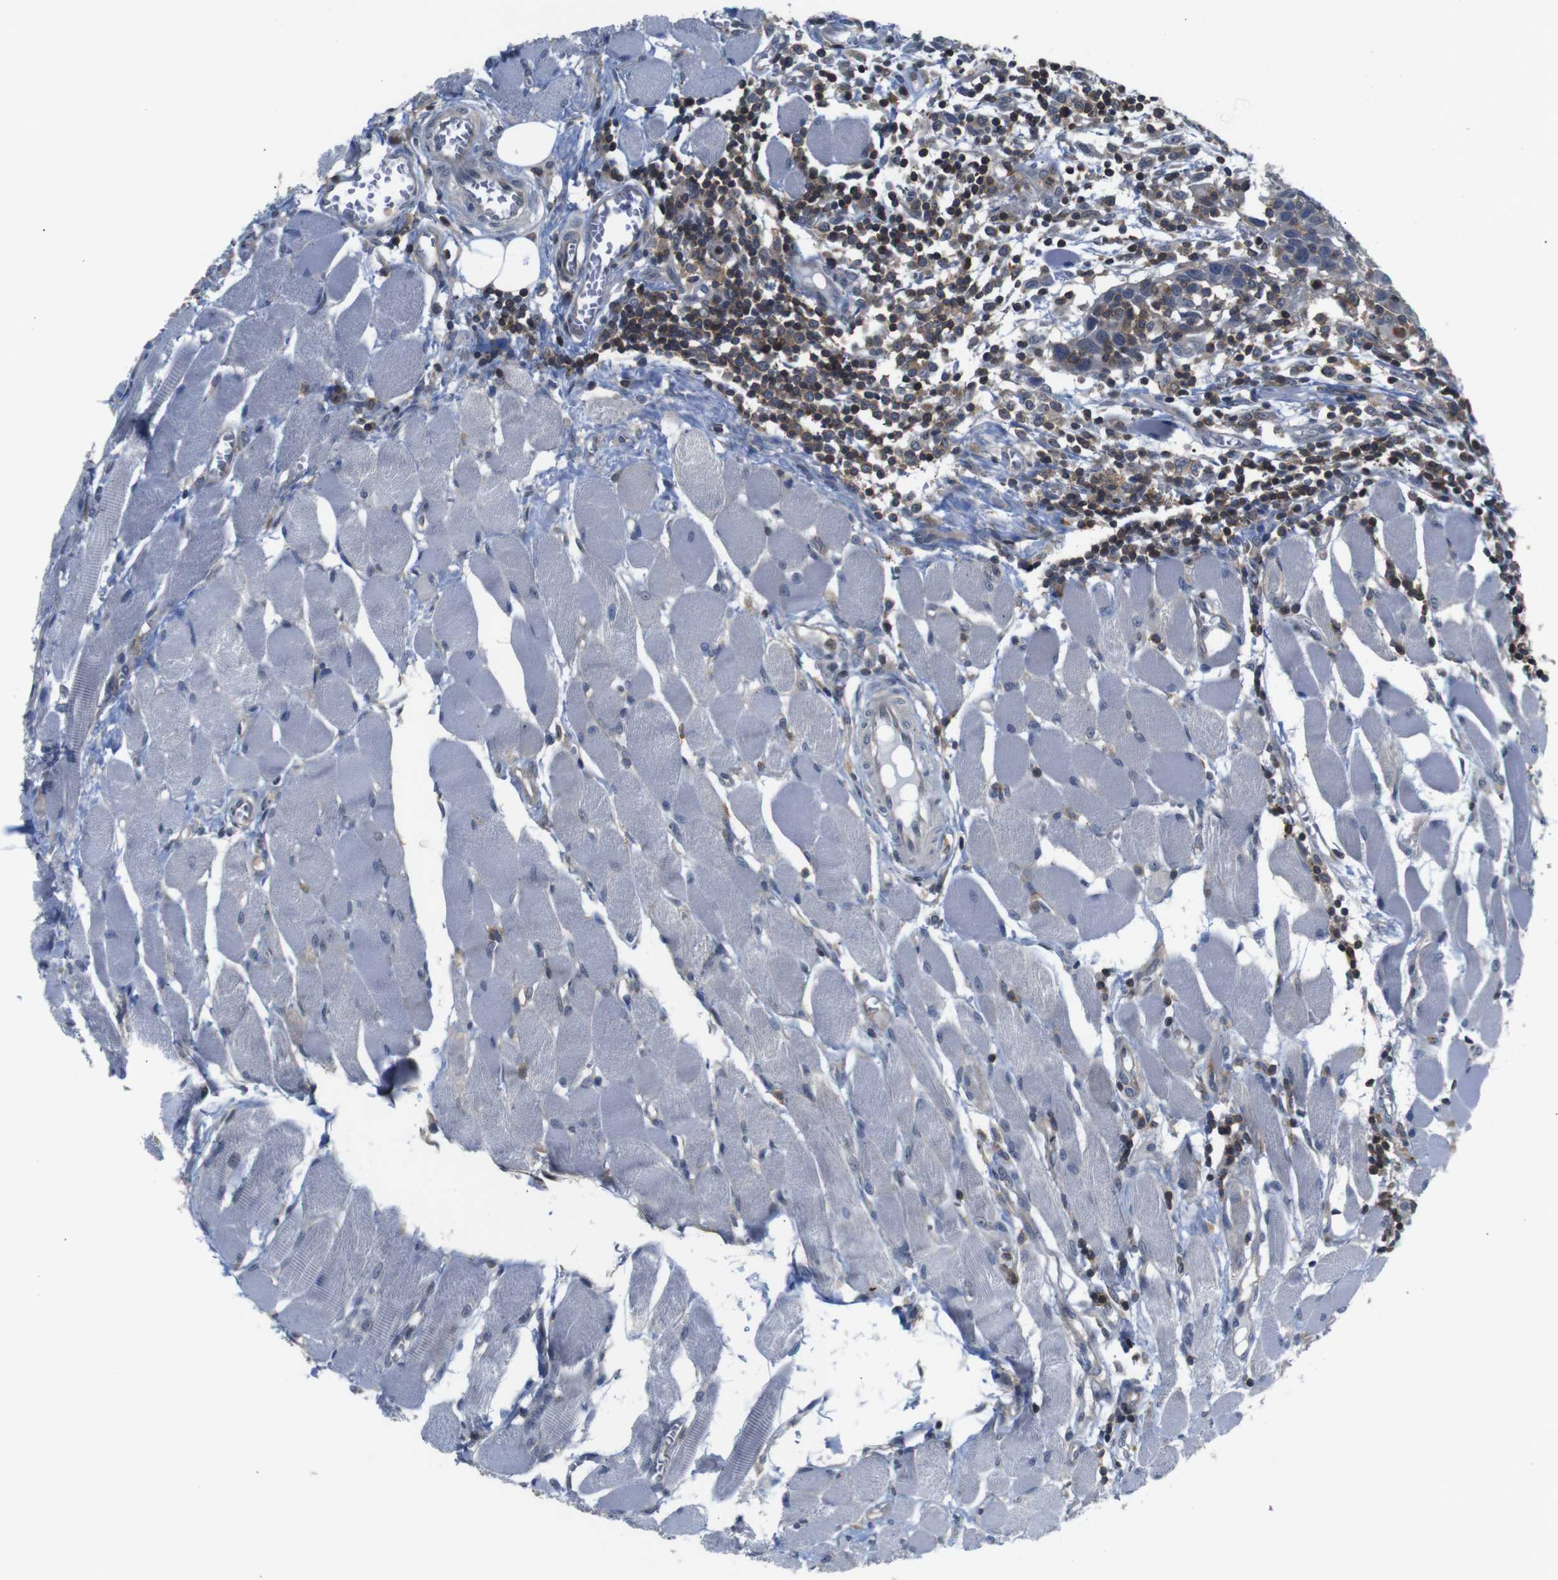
{"staining": {"intensity": "weak", "quantity": "<25%", "location": "cytoplasmic/membranous"}, "tissue": "head and neck cancer", "cell_type": "Tumor cells", "image_type": "cancer", "snomed": [{"axis": "morphology", "description": "Squamous cell carcinoma, NOS"}, {"axis": "topography", "description": "Oral tissue"}, {"axis": "topography", "description": "Head-Neck"}], "caption": "Photomicrograph shows no significant protein expression in tumor cells of head and neck squamous cell carcinoma. Nuclei are stained in blue.", "gene": "BRWD3", "patient": {"sex": "female", "age": 50}}